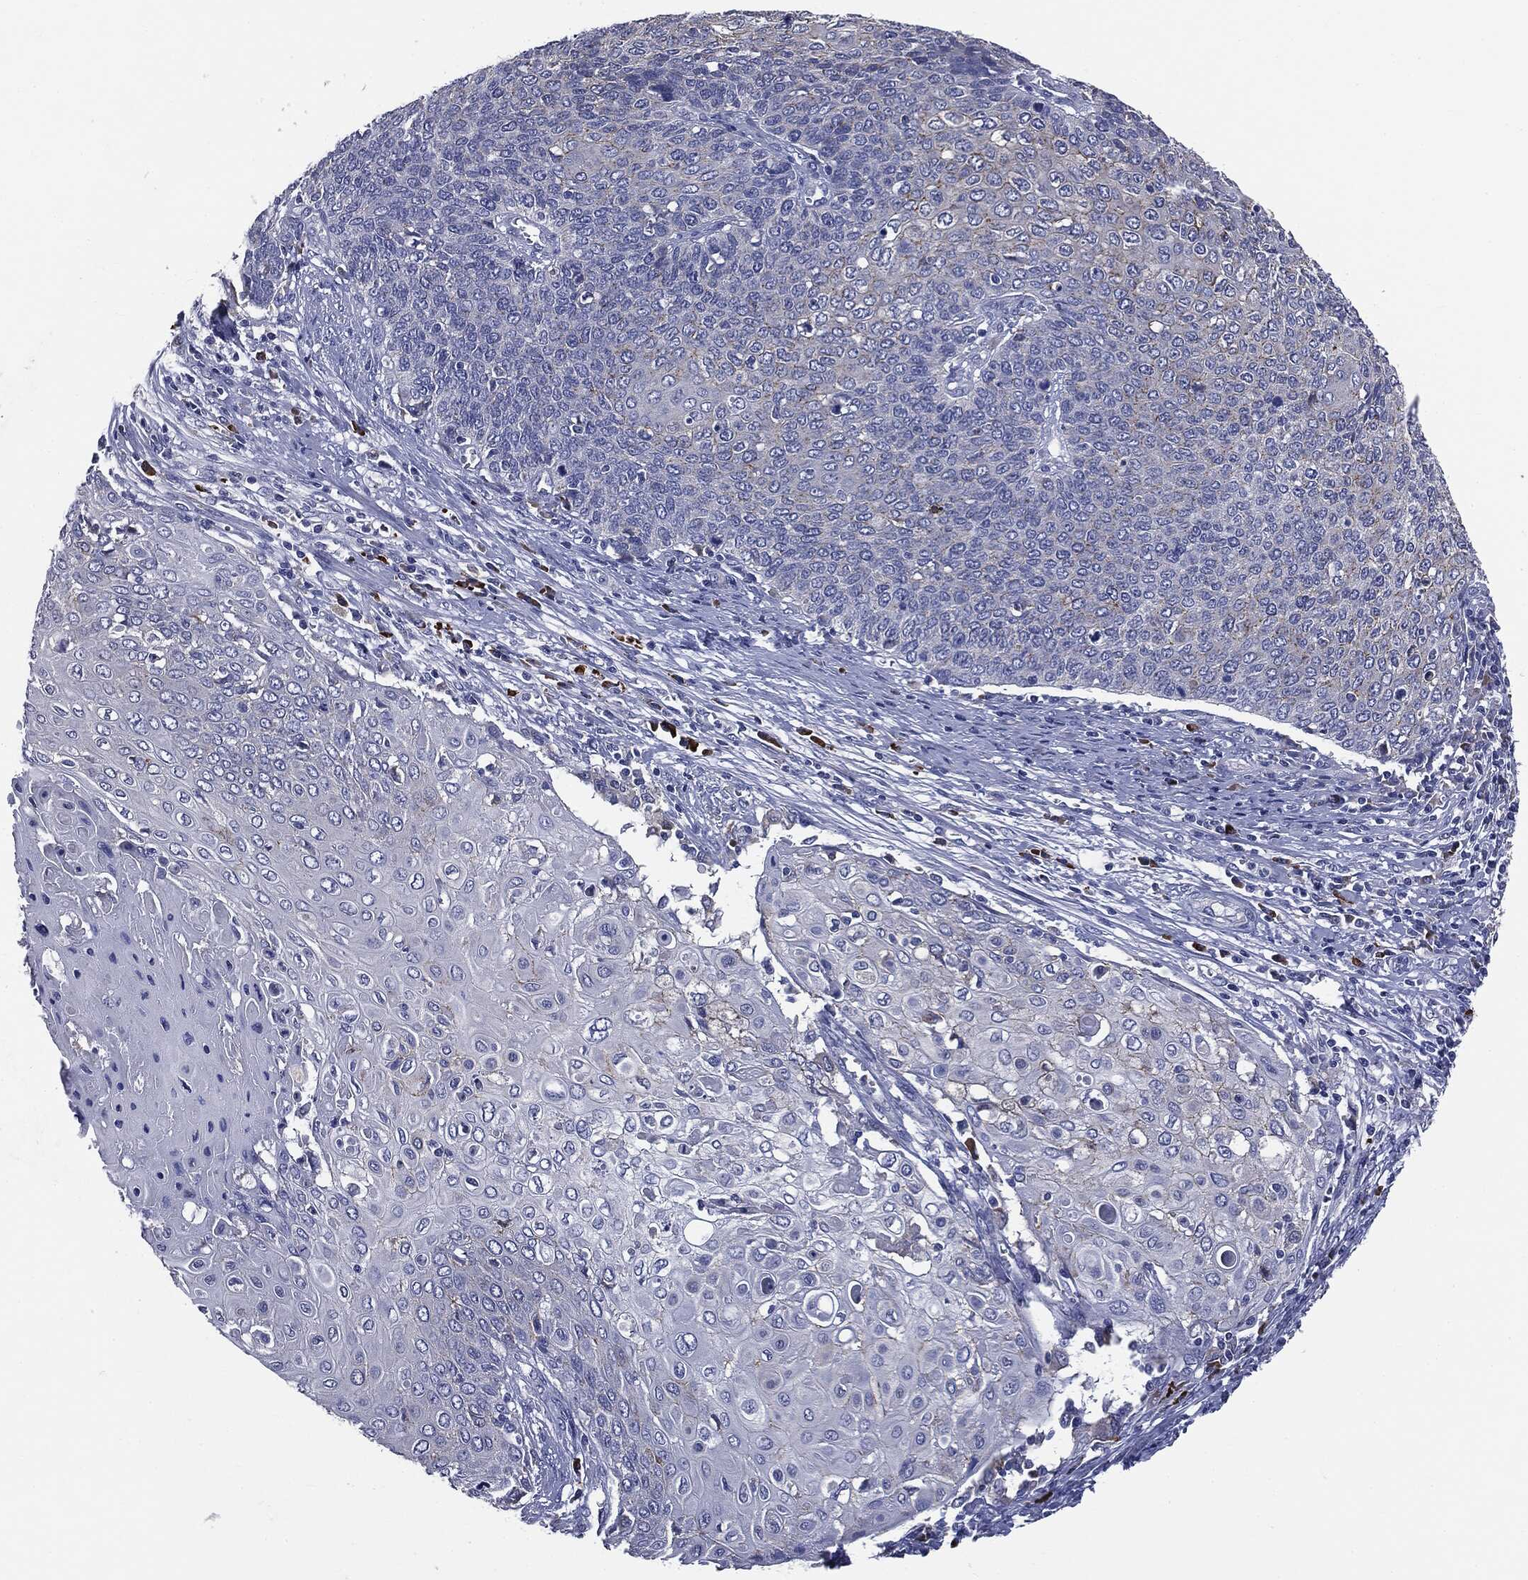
{"staining": {"intensity": "negative", "quantity": "none", "location": "none"}, "tissue": "cervical cancer", "cell_type": "Tumor cells", "image_type": "cancer", "snomed": [{"axis": "morphology", "description": "Squamous cell carcinoma, NOS"}, {"axis": "topography", "description": "Cervix"}], "caption": "Histopathology image shows no significant protein staining in tumor cells of cervical squamous cell carcinoma.", "gene": "PTGS2", "patient": {"sex": "female", "age": 39}}